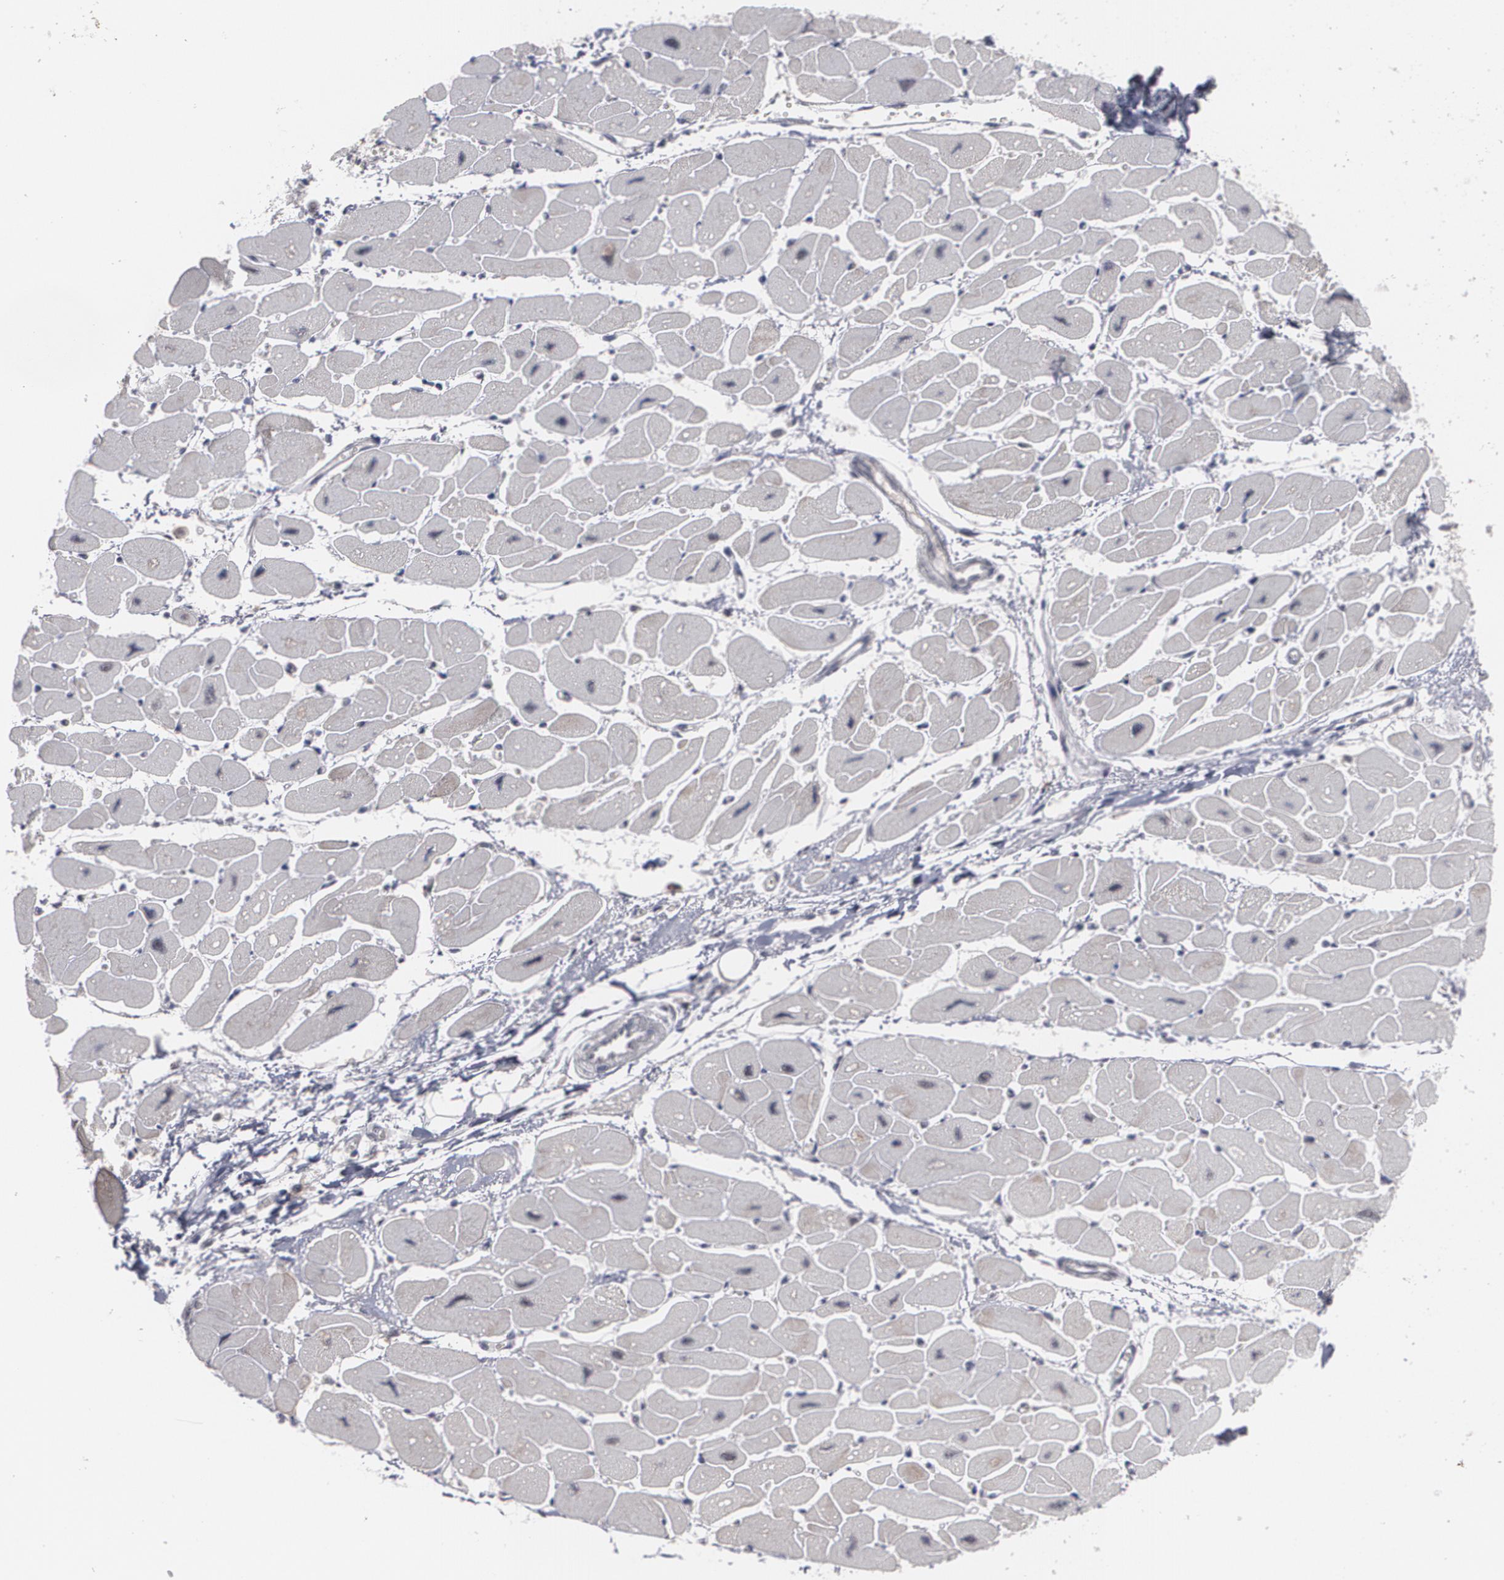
{"staining": {"intensity": "moderate", "quantity": "25%-75%", "location": "nuclear"}, "tissue": "heart muscle", "cell_type": "Cardiomyocytes", "image_type": "normal", "snomed": [{"axis": "morphology", "description": "Normal tissue, NOS"}, {"axis": "topography", "description": "Heart"}], "caption": "The photomicrograph shows staining of normal heart muscle, revealing moderate nuclear protein expression (brown color) within cardiomyocytes. Using DAB (3,3'-diaminobenzidine) (brown) and hematoxylin (blue) stains, captured at high magnification using brightfield microscopy.", "gene": "INTS6L", "patient": {"sex": "female", "age": 19}}